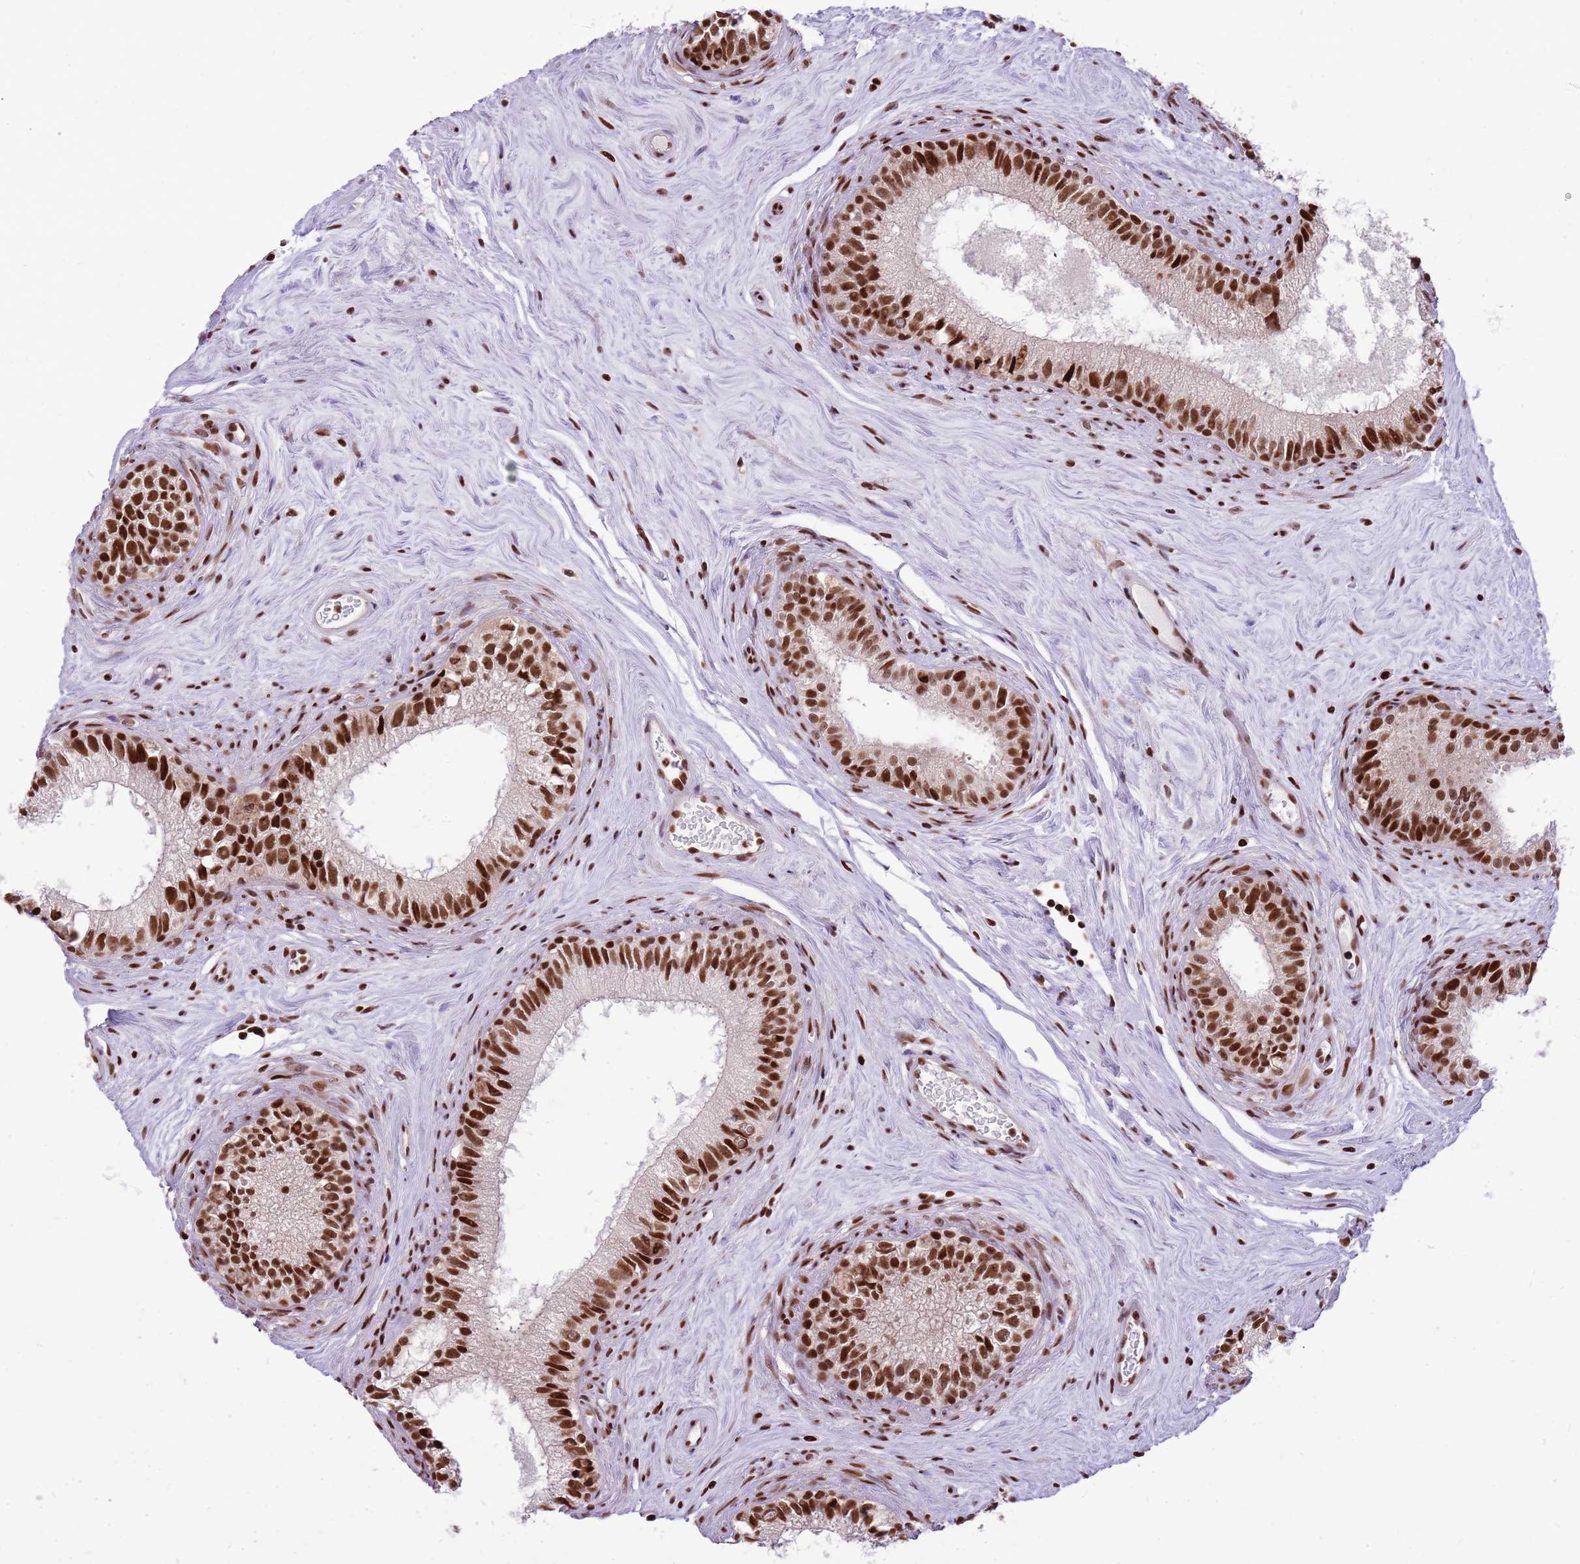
{"staining": {"intensity": "strong", "quantity": ">75%", "location": "nuclear"}, "tissue": "epididymis", "cell_type": "Glandular cells", "image_type": "normal", "snomed": [{"axis": "morphology", "description": "Normal tissue, NOS"}, {"axis": "topography", "description": "Epididymis"}], "caption": "Protein staining displays strong nuclear expression in about >75% of glandular cells in benign epididymis. (DAB IHC with brightfield microscopy, high magnification).", "gene": "WASHC4", "patient": {"sex": "male", "age": 71}}